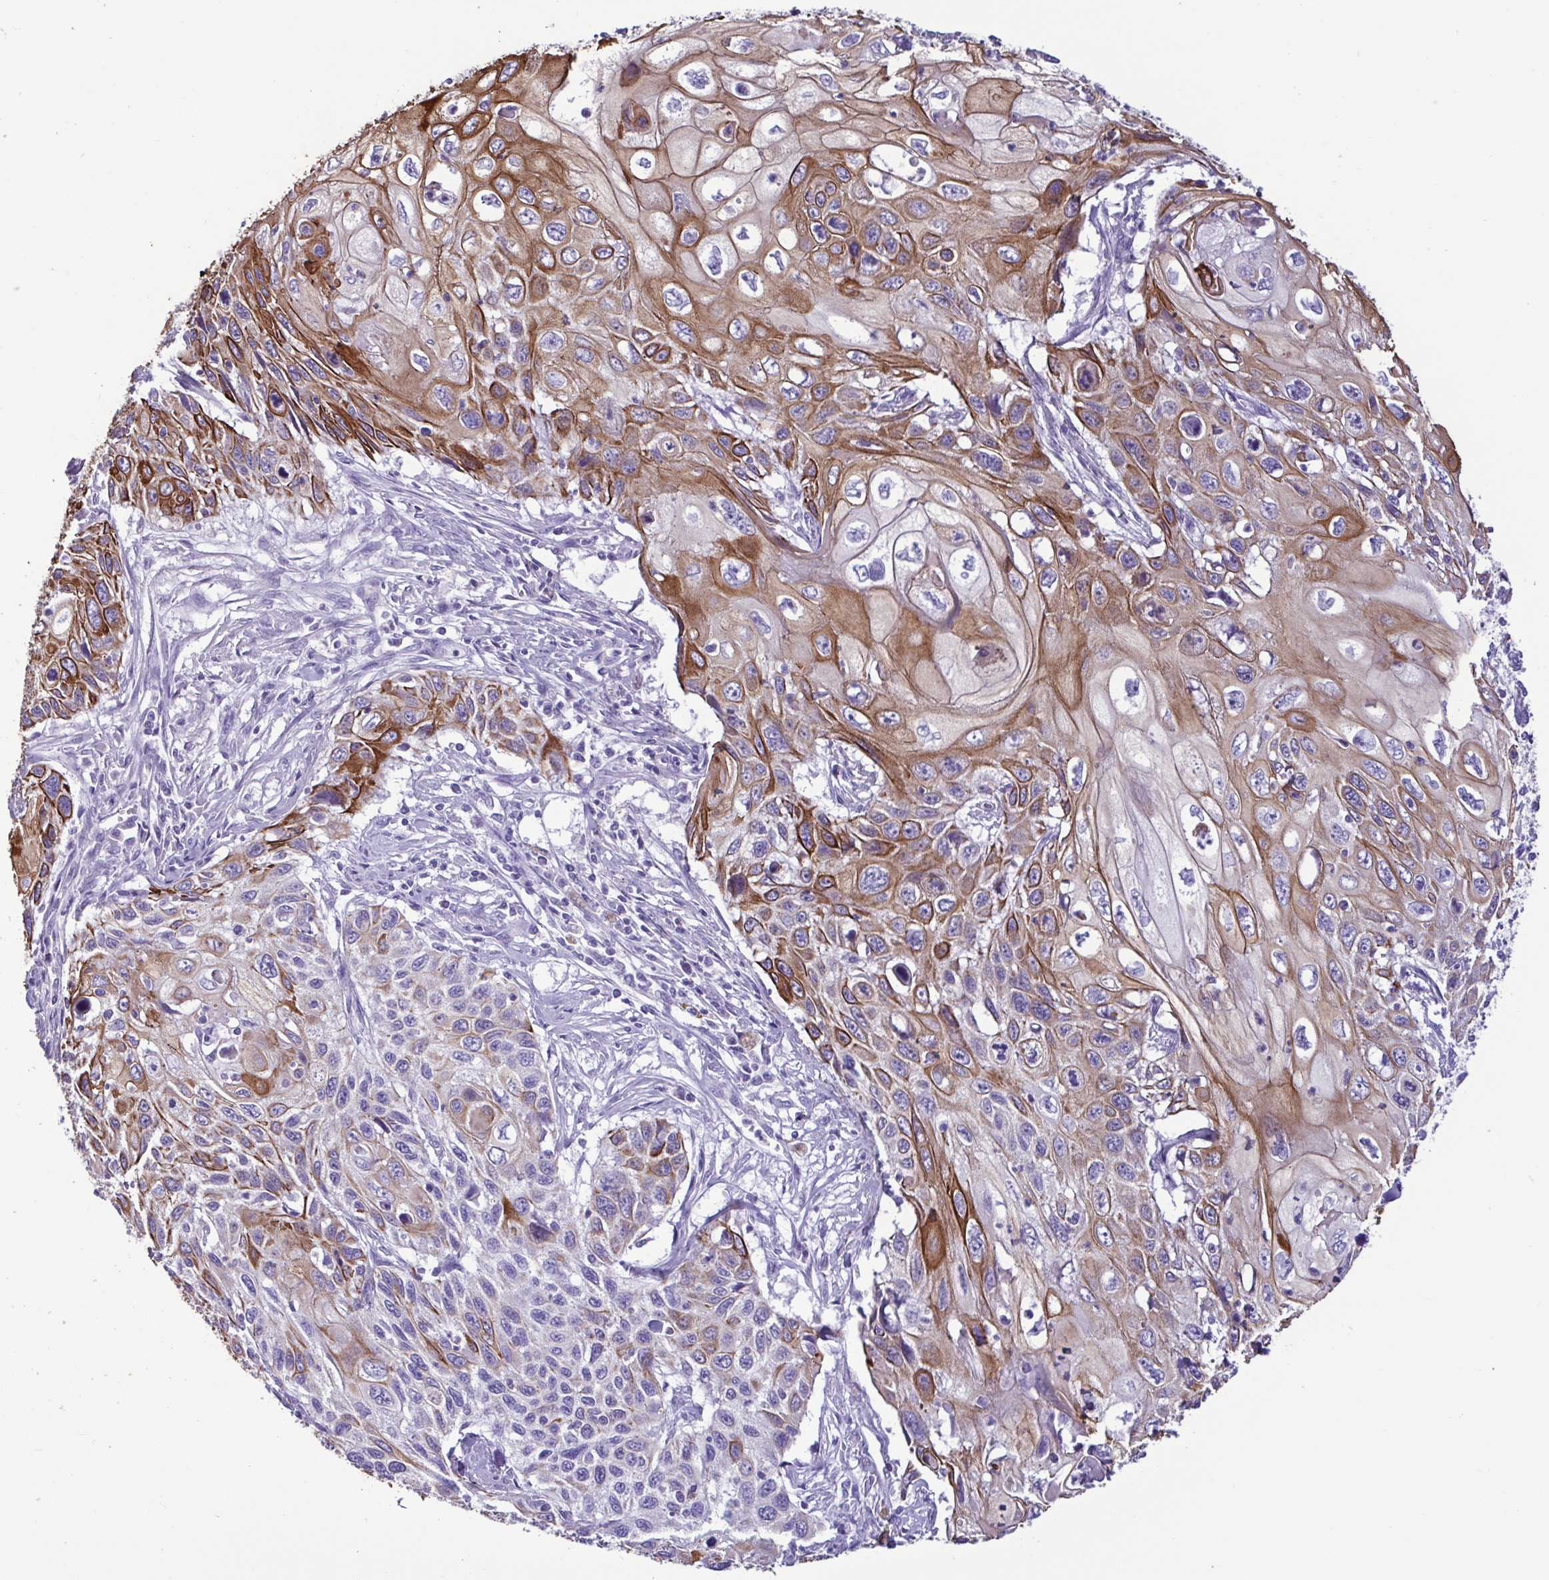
{"staining": {"intensity": "strong", "quantity": "25%-75%", "location": "cytoplasmic/membranous"}, "tissue": "cervical cancer", "cell_type": "Tumor cells", "image_type": "cancer", "snomed": [{"axis": "morphology", "description": "Squamous cell carcinoma, NOS"}, {"axis": "topography", "description": "Cervix"}], "caption": "Brown immunohistochemical staining in squamous cell carcinoma (cervical) demonstrates strong cytoplasmic/membranous expression in about 25%-75% of tumor cells.", "gene": "PLA2G4E", "patient": {"sex": "female", "age": 70}}